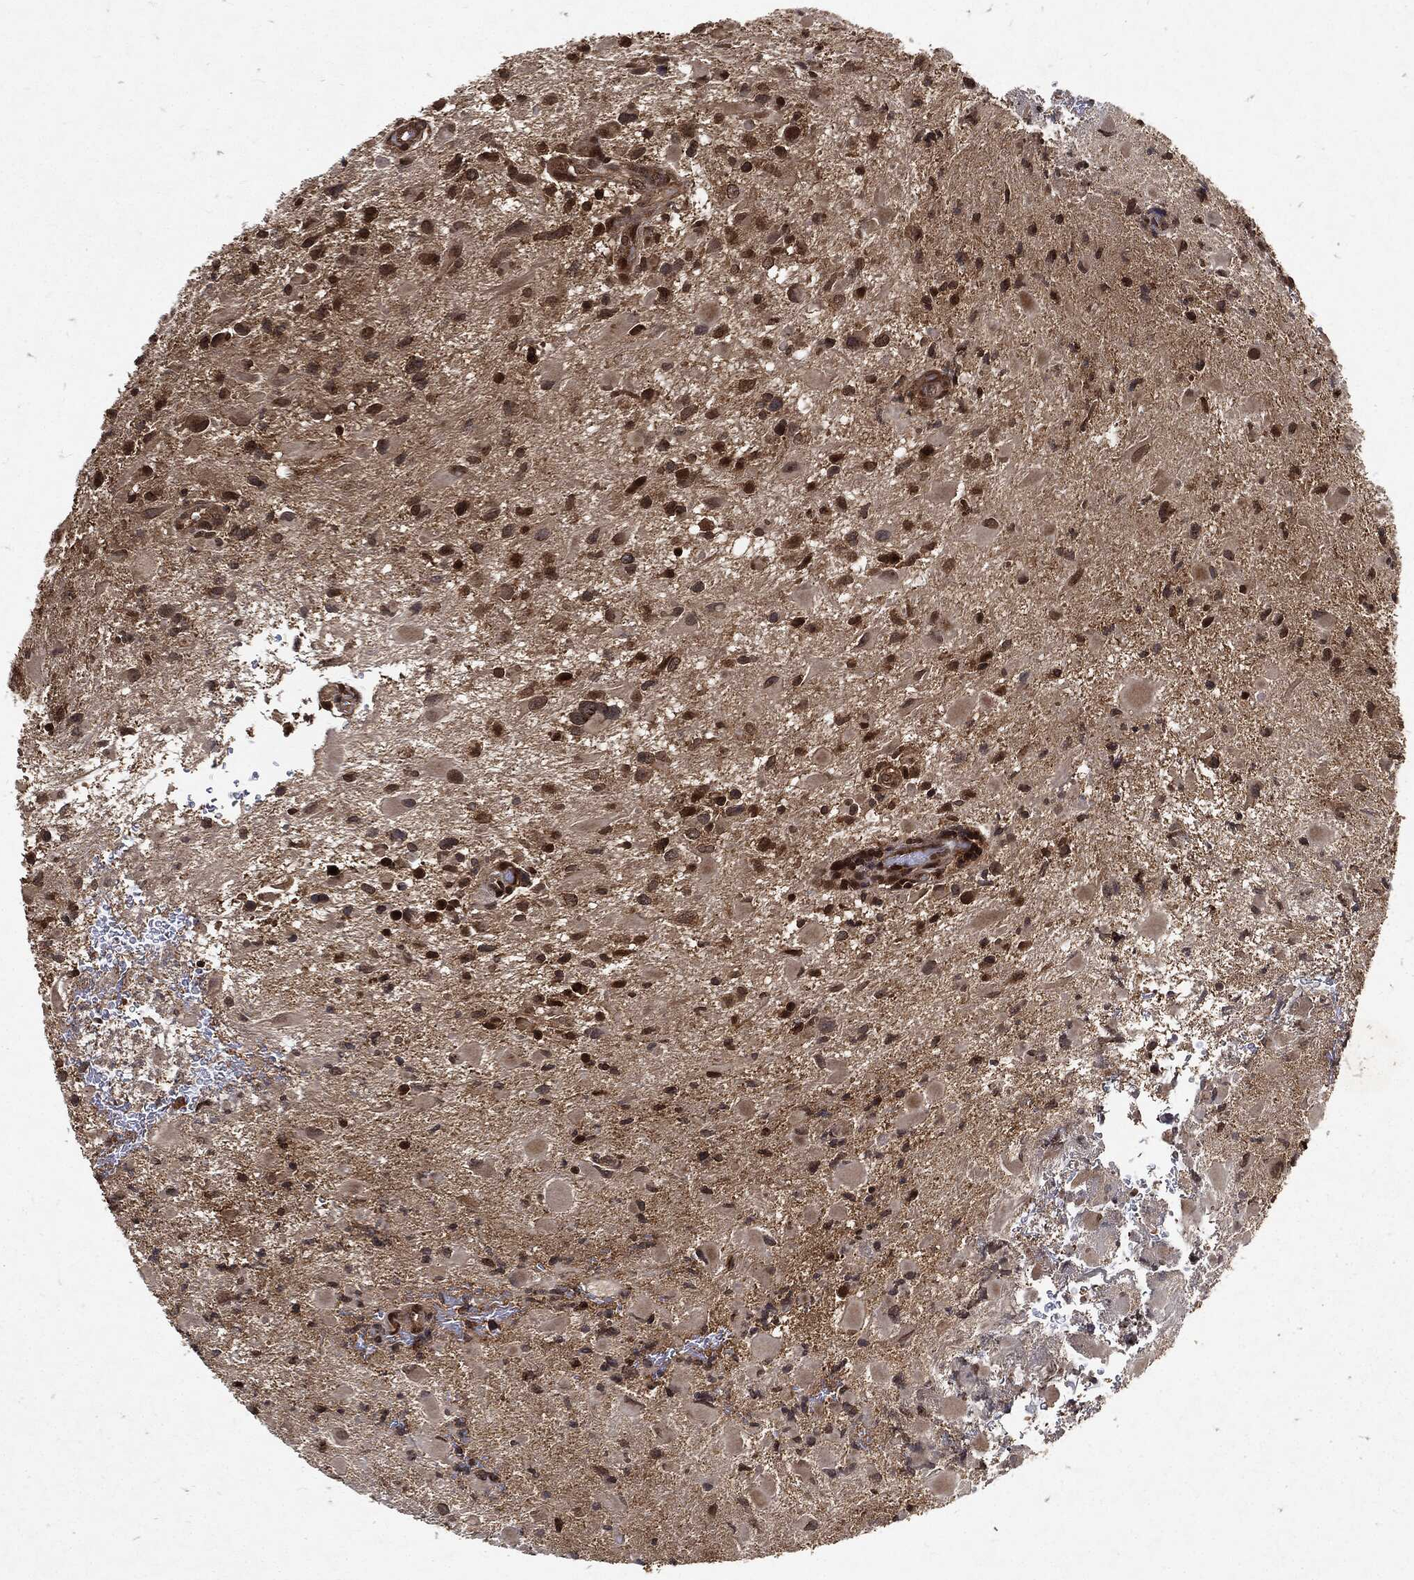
{"staining": {"intensity": "strong", "quantity": ">75%", "location": "cytoplasmic/membranous,nuclear"}, "tissue": "glioma", "cell_type": "Tumor cells", "image_type": "cancer", "snomed": [{"axis": "morphology", "description": "Glioma, malignant, Low grade"}, {"axis": "topography", "description": "Brain"}], "caption": "Malignant glioma (low-grade) stained with a protein marker demonstrates strong staining in tumor cells.", "gene": "ZNF226", "patient": {"sex": "female", "age": 32}}